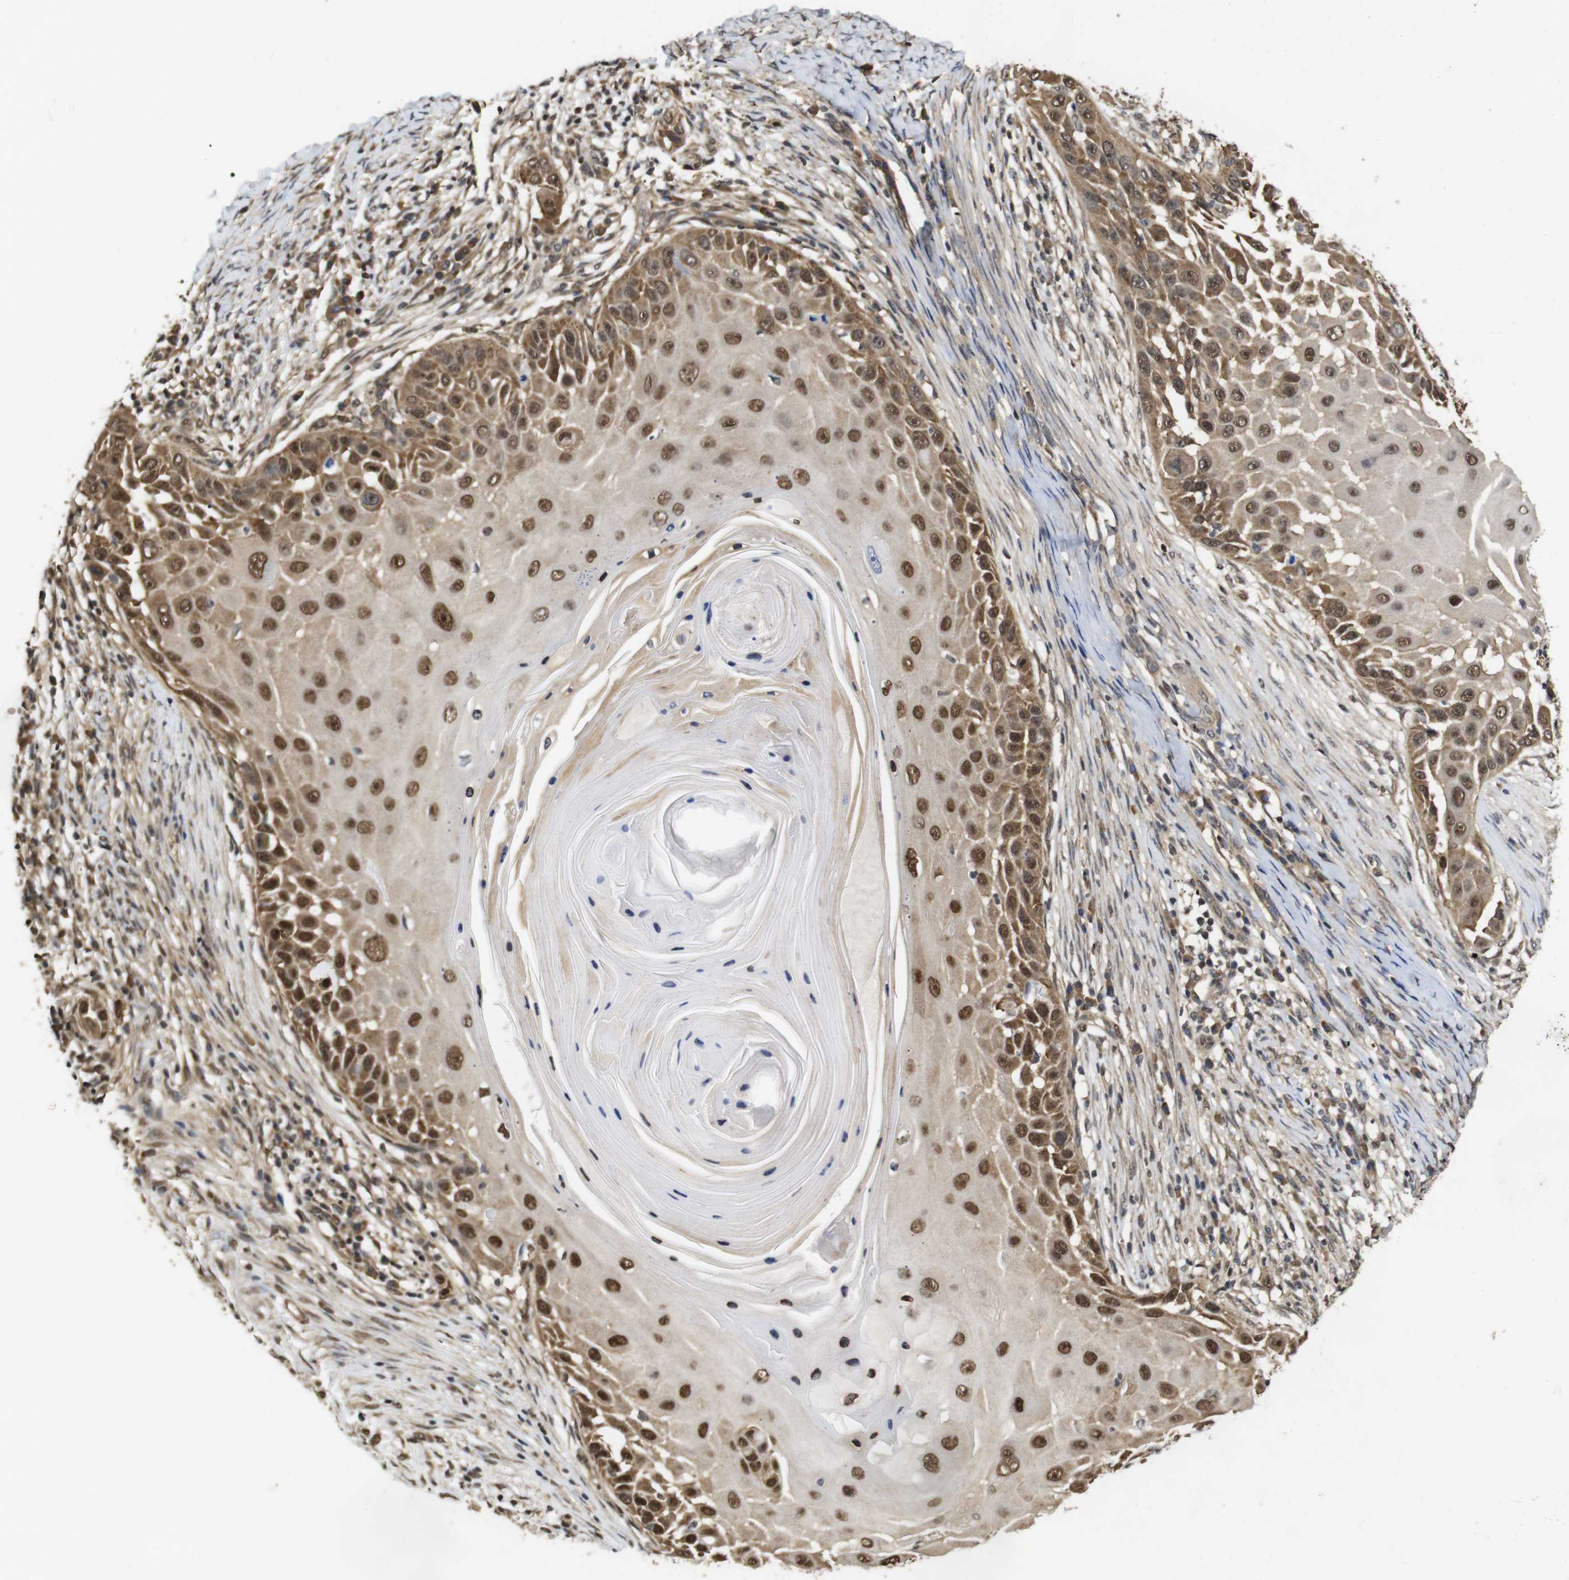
{"staining": {"intensity": "strong", "quantity": ">75%", "location": "cytoplasmic/membranous,nuclear"}, "tissue": "skin cancer", "cell_type": "Tumor cells", "image_type": "cancer", "snomed": [{"axis": "morphology", "description": "Squamous cell carcinoma, NOS"}, {"axis": "topography", "description": "Skin"}], "caption": "An immunohistochemistry image of neoplastic tissue is shown. Protein staining in brown highlights strong cytoplasmic/membranous and nuclear positivity in skin squamous cell carcinoma within tumor cells.", "gene": "SUMO3", "patient": {"sex": "female", "age": 44}}